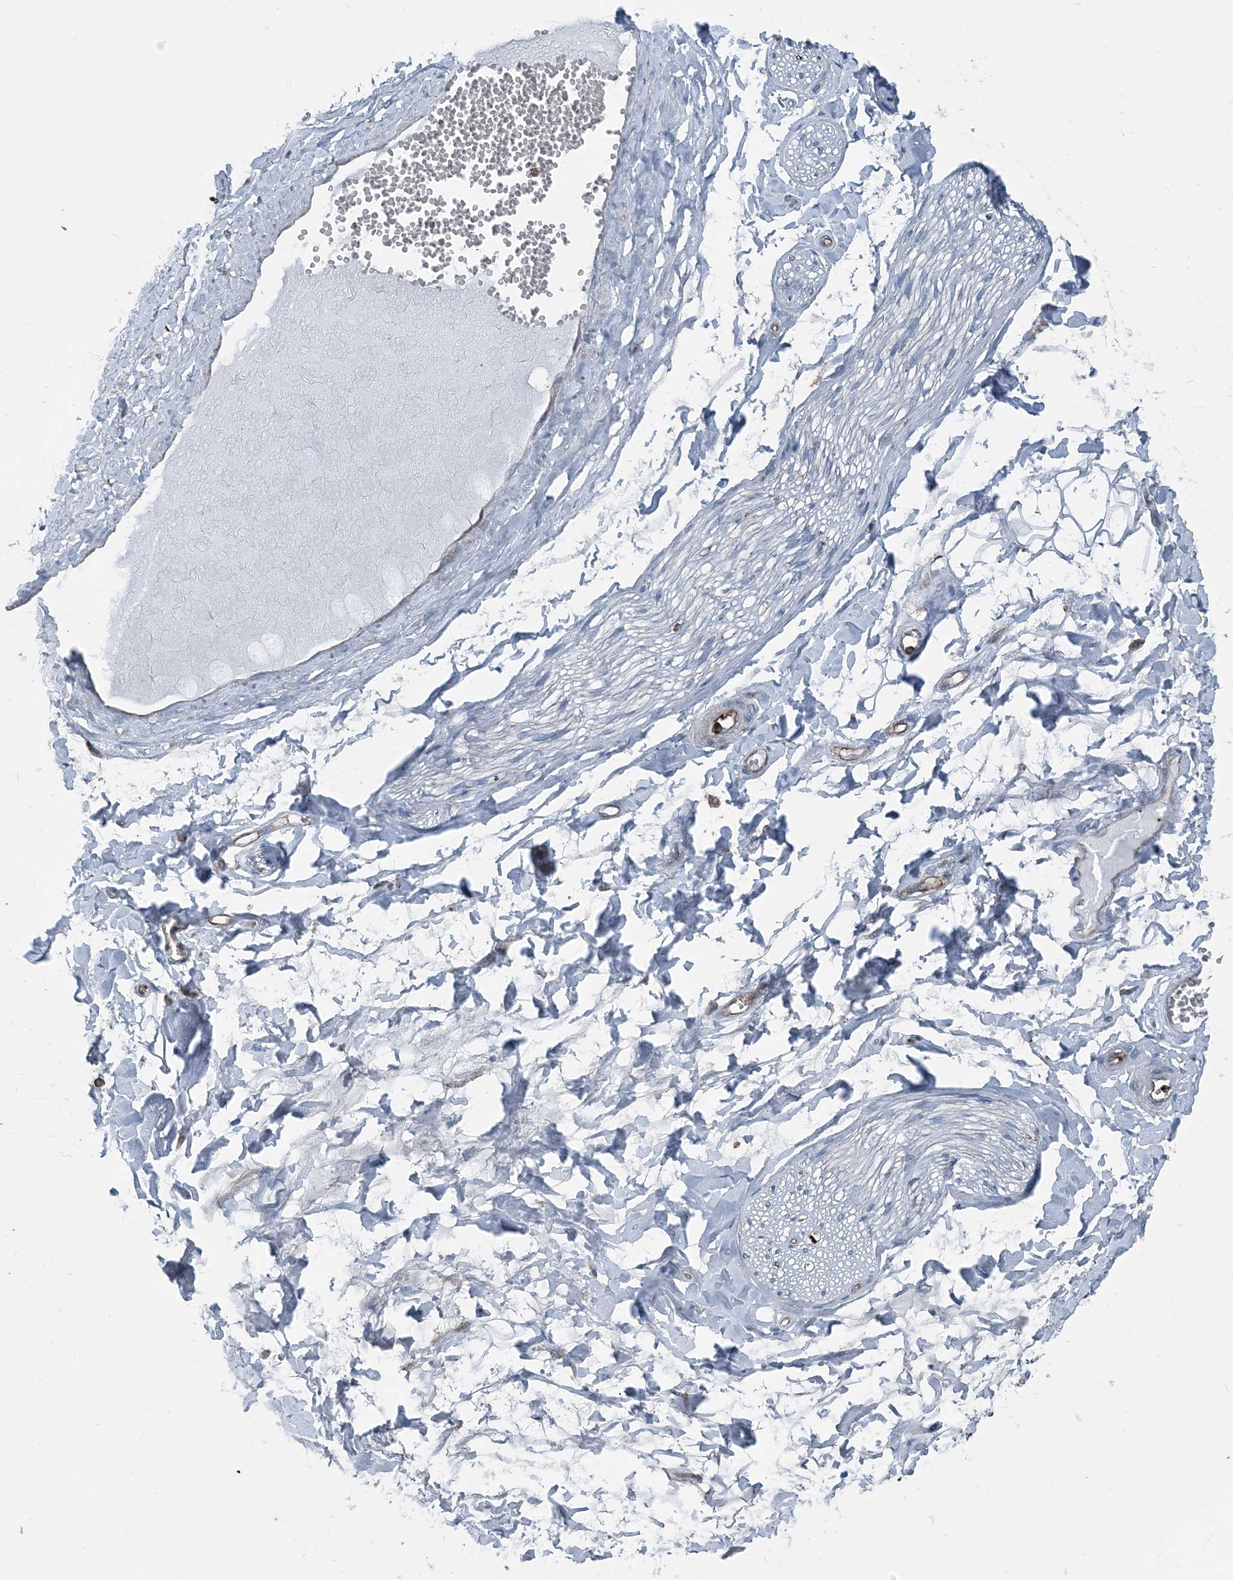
{"staining": {"intensity": "negative", "quantity": "none", "location": "none"}, "tissue": "adipose tissue", "cell_type": "Adipocytes", "image_type": "normal", "snomed": [{"axis": "morphology", "description": "Normal tissue, NOS"}, {"axis": "morphology", "description": "Inflammation, NOS"}, {"axis": "topography", "description": "Salivary gland"}, {"axis": "topography", "description": "Peripheral nerve tissue"}], "caption": "This is an IHC micrograph of unremarkable adipose tissue. There is no expression in adipocytes.", "gene": "CFL1", "patient": {"sex": "female", "age": 75}}